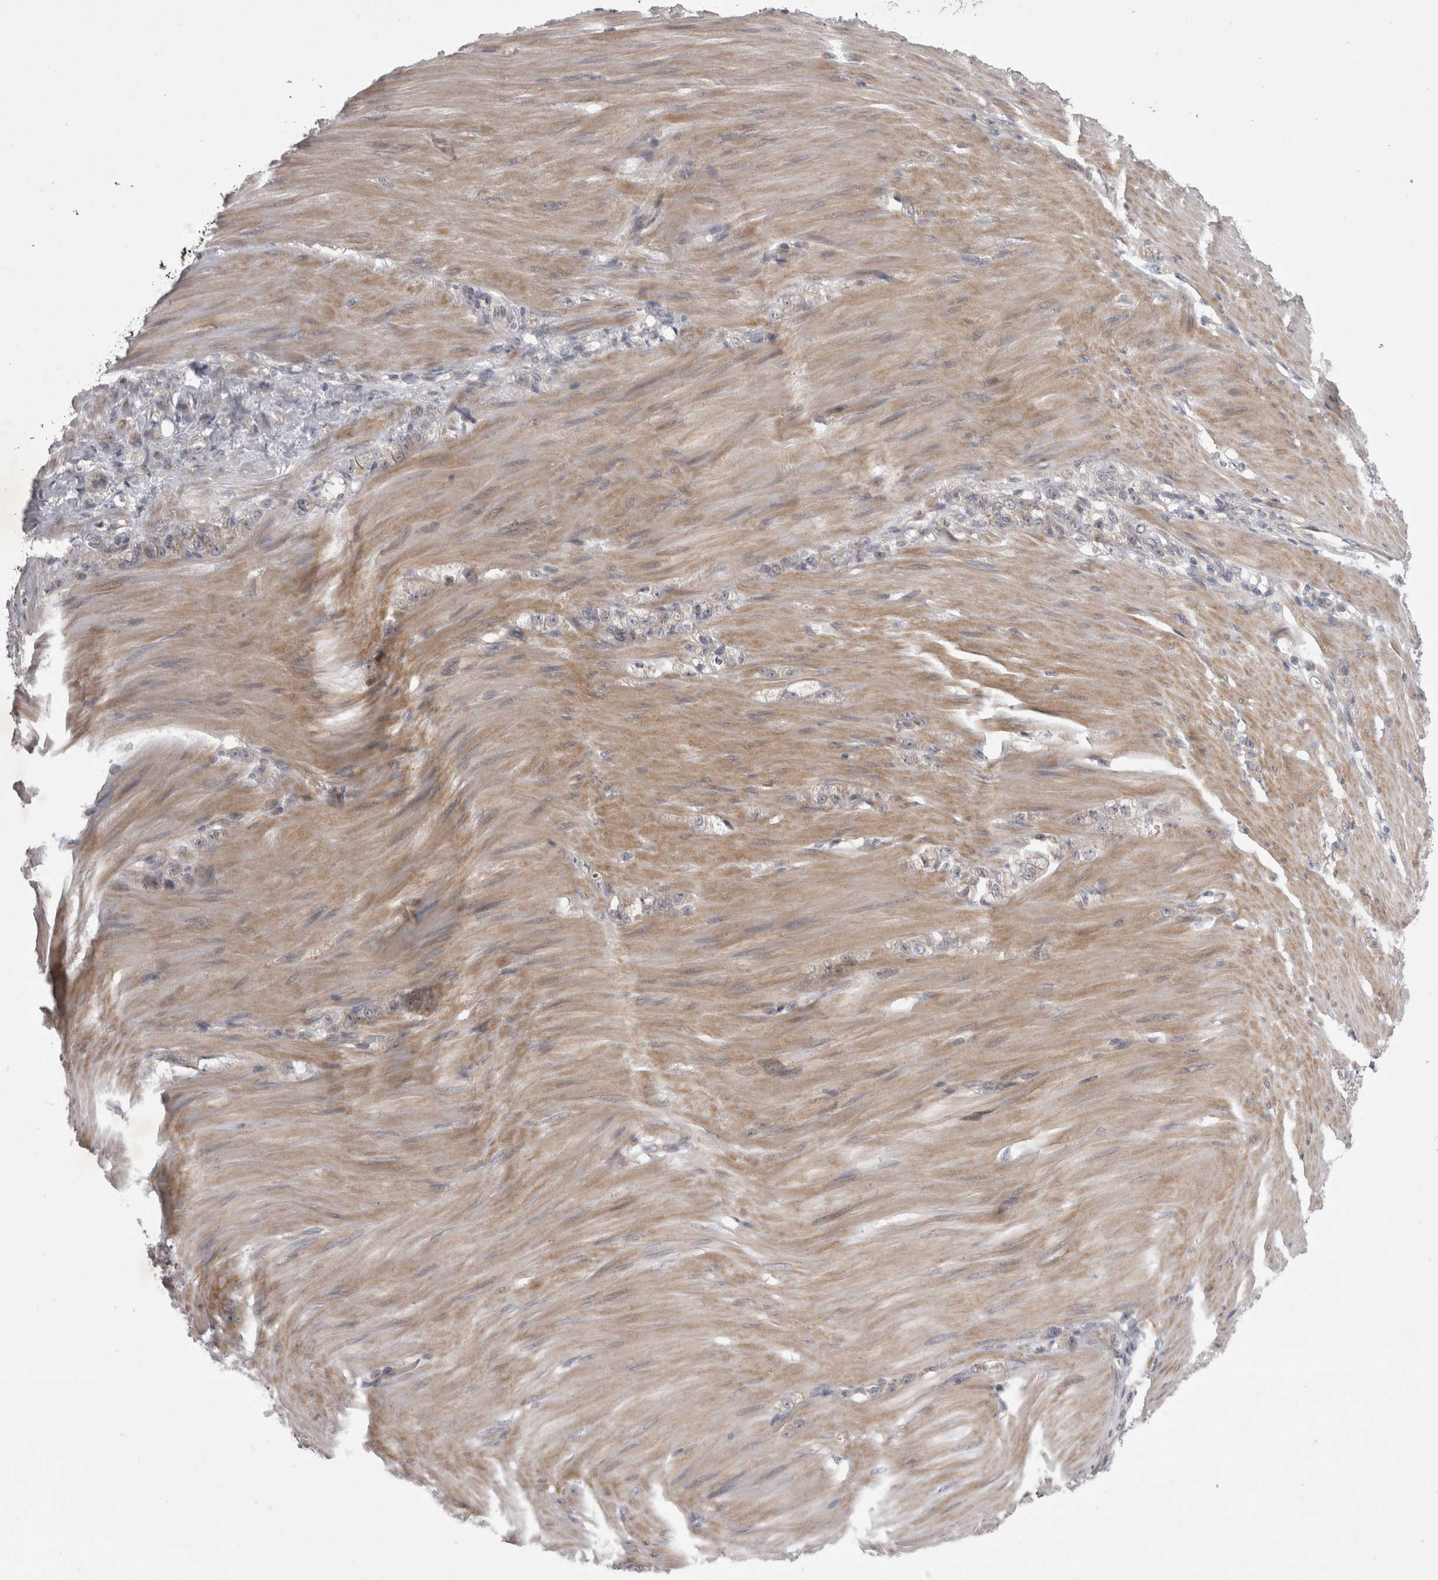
{"staining": {"intensity": "negative", "quantity": "none", "location": "none"}, "tissue": "stomach cancer", "cell_type": "Tumor cells", "image_type": "cancer", "snomed": [{"axis": "morphology", "description": "Normal tissue, NOS"}, {"axis": "morphology", "description": "Adenocarcinoma, NOS"}, {"axis": "topography", "description": "Stomach"}], "caption": "Immunohistochemistry (IHC) of adenocarcinoma (stomach) reveals no expression in tumor cells.", "gene": "NENF", "patient": {"sex": "male", "age": 82}}